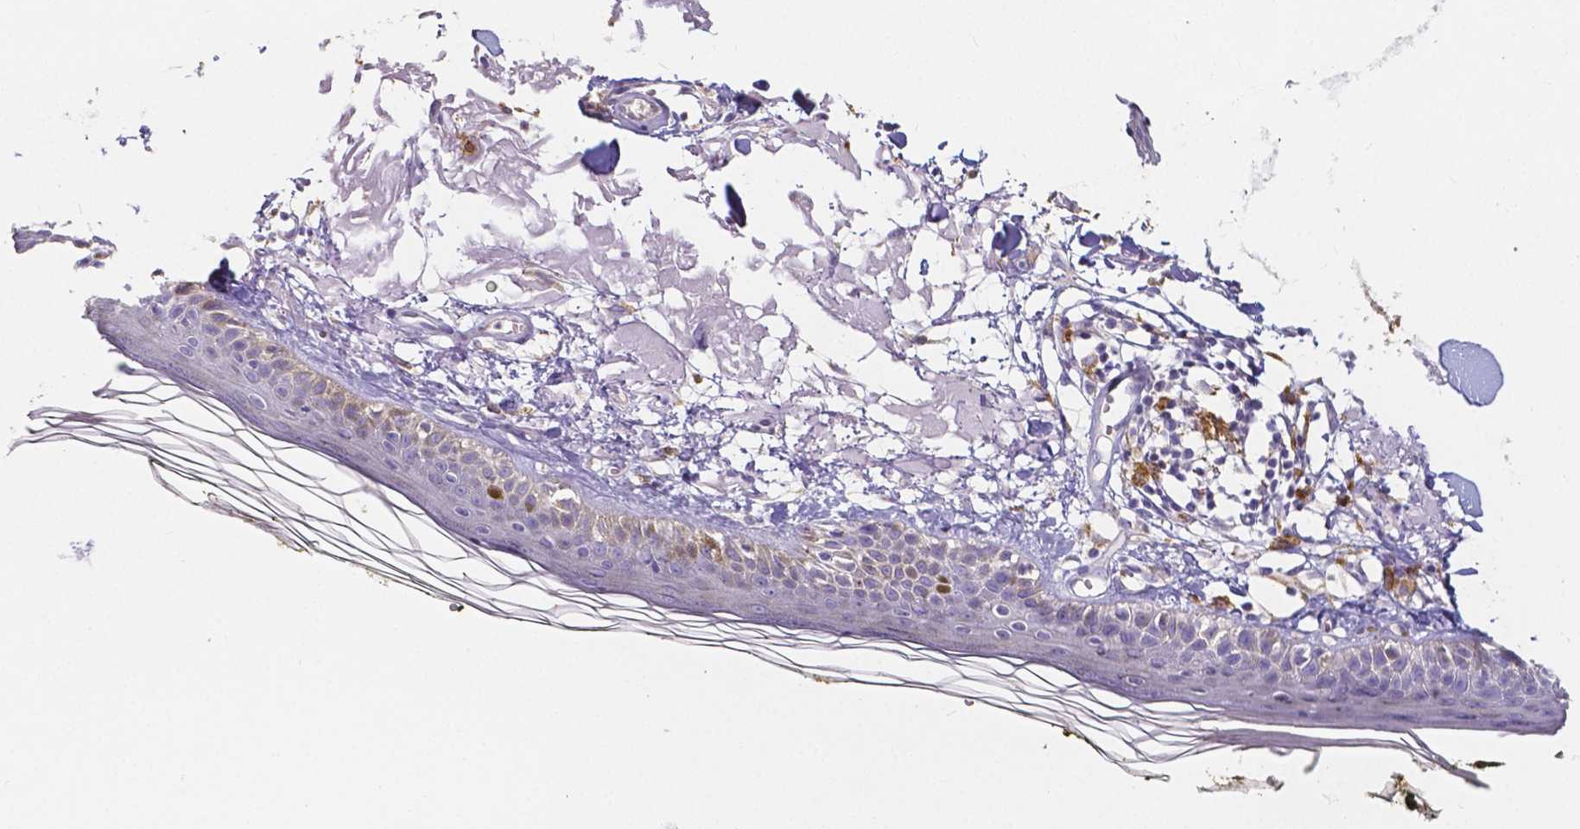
{"staining": {"intensity": "negative", "quantity": "none", "location": "none"}, "tissue": "skin", "cell_type": "Fibroblasts", "image_type": "normal", "snomed": [{"axis": "morphology", "description": "Normal tissue, NOS"}, {"axis": "topography", "description": "Skin"}], "caption": "This is an immunohistochemistry micrograph of normal human skin. There is no expression in fibroblasts.", "gene": "ACP5", "patient": {"sex": "male", "age": 76}}